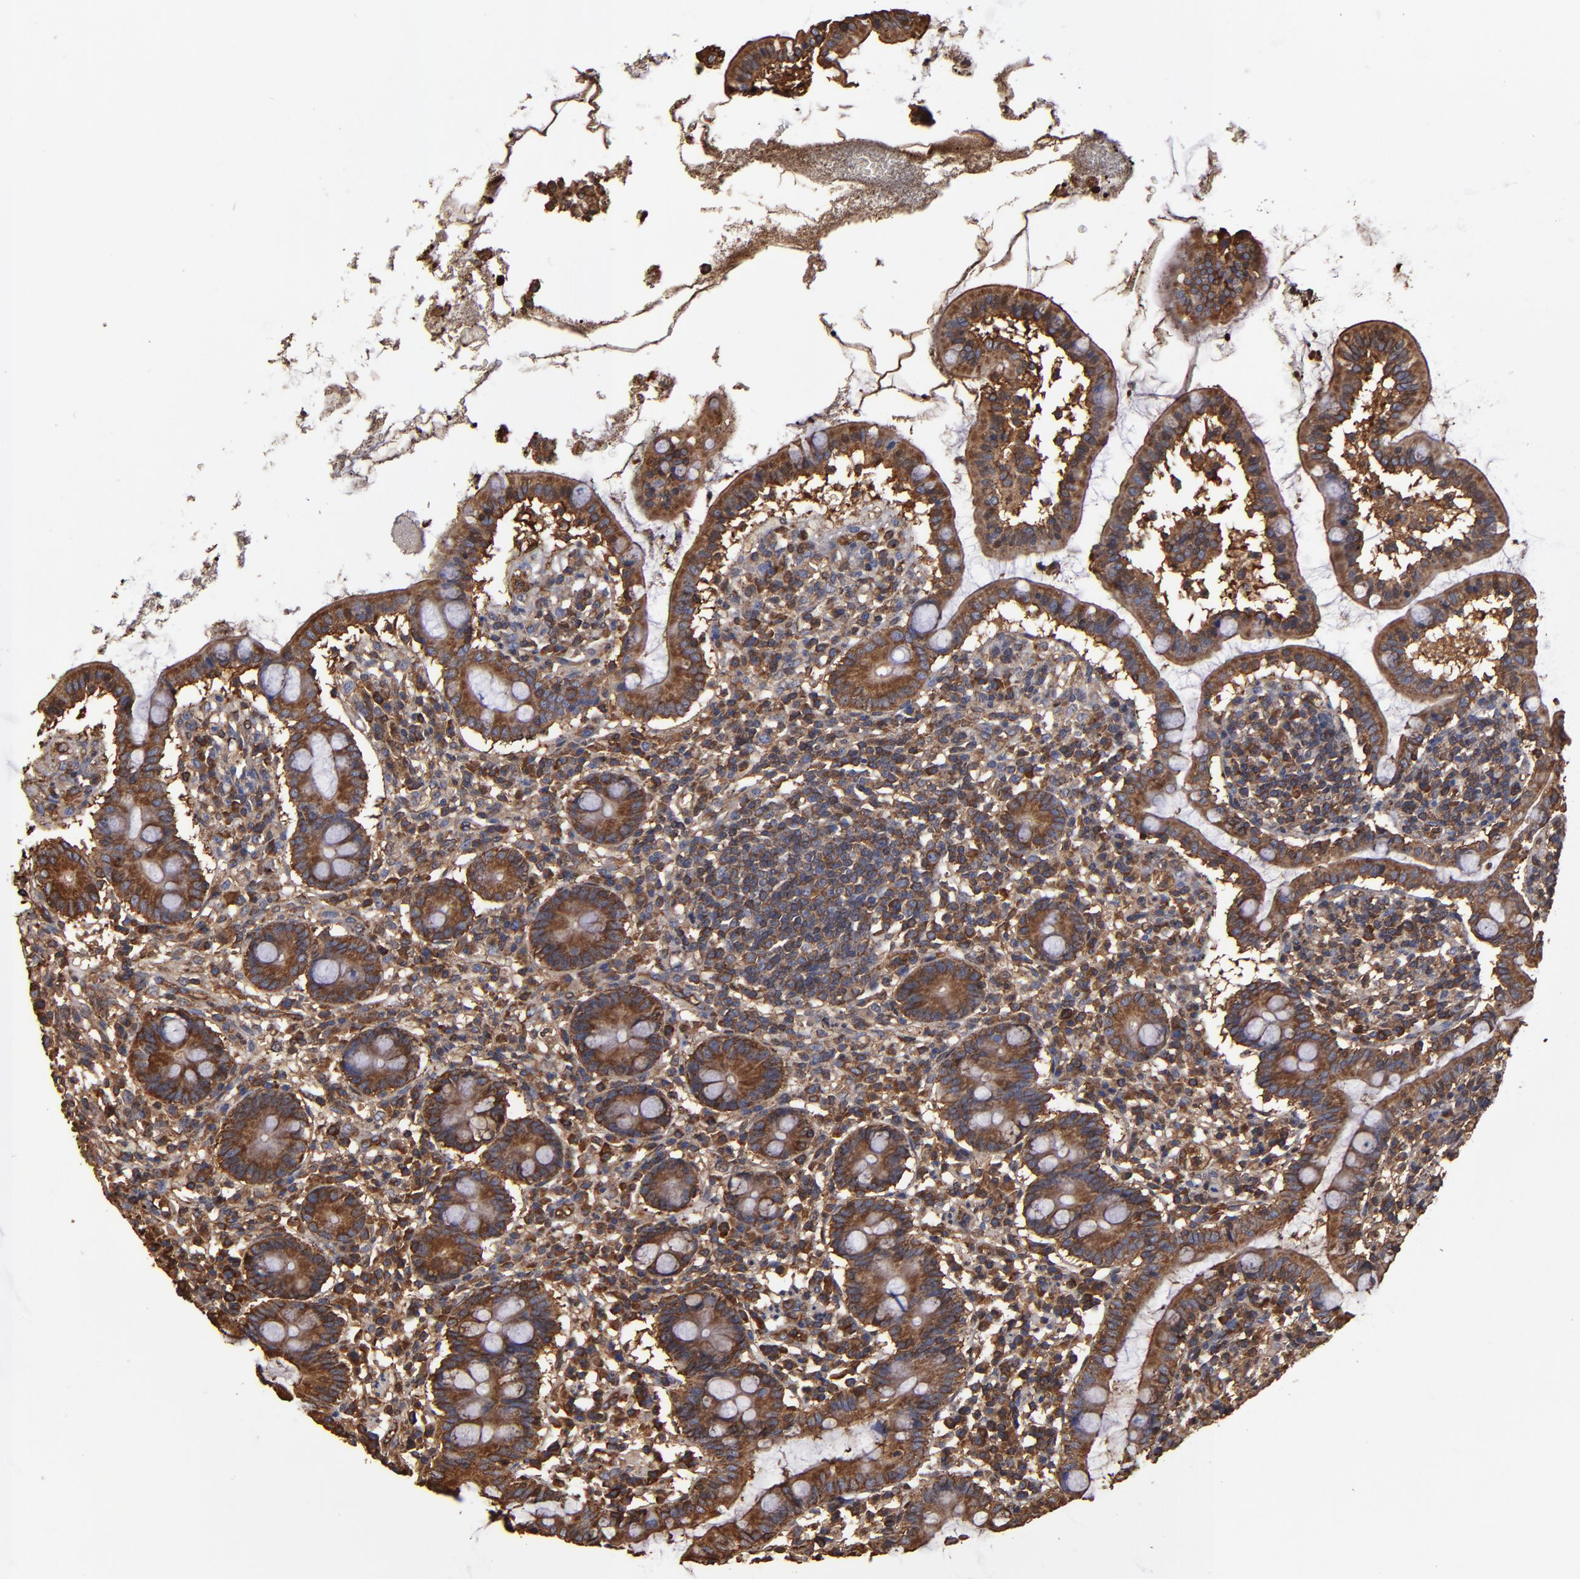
{"staining": {"intensity": "moderate", "quantity": ">75%", "location": "cytoplasmic/membranous"}, "tissue": "small intestine", "cell_type": "Glandular cells", "image_type": "normal", "snomed": [{"axis": "morphology", "description": "Normal tissue, NOS"}, {"axis": "topography", "description": "Small intestine"}], "caption": "Immunohistochemical staining of benign human small intestine exhibits moderate cytoplasmic/membranous protein expression in approximately >75% of glandular cells.", "gene": "ACTN4", "patient": {"sex": "female", "age": 61}}